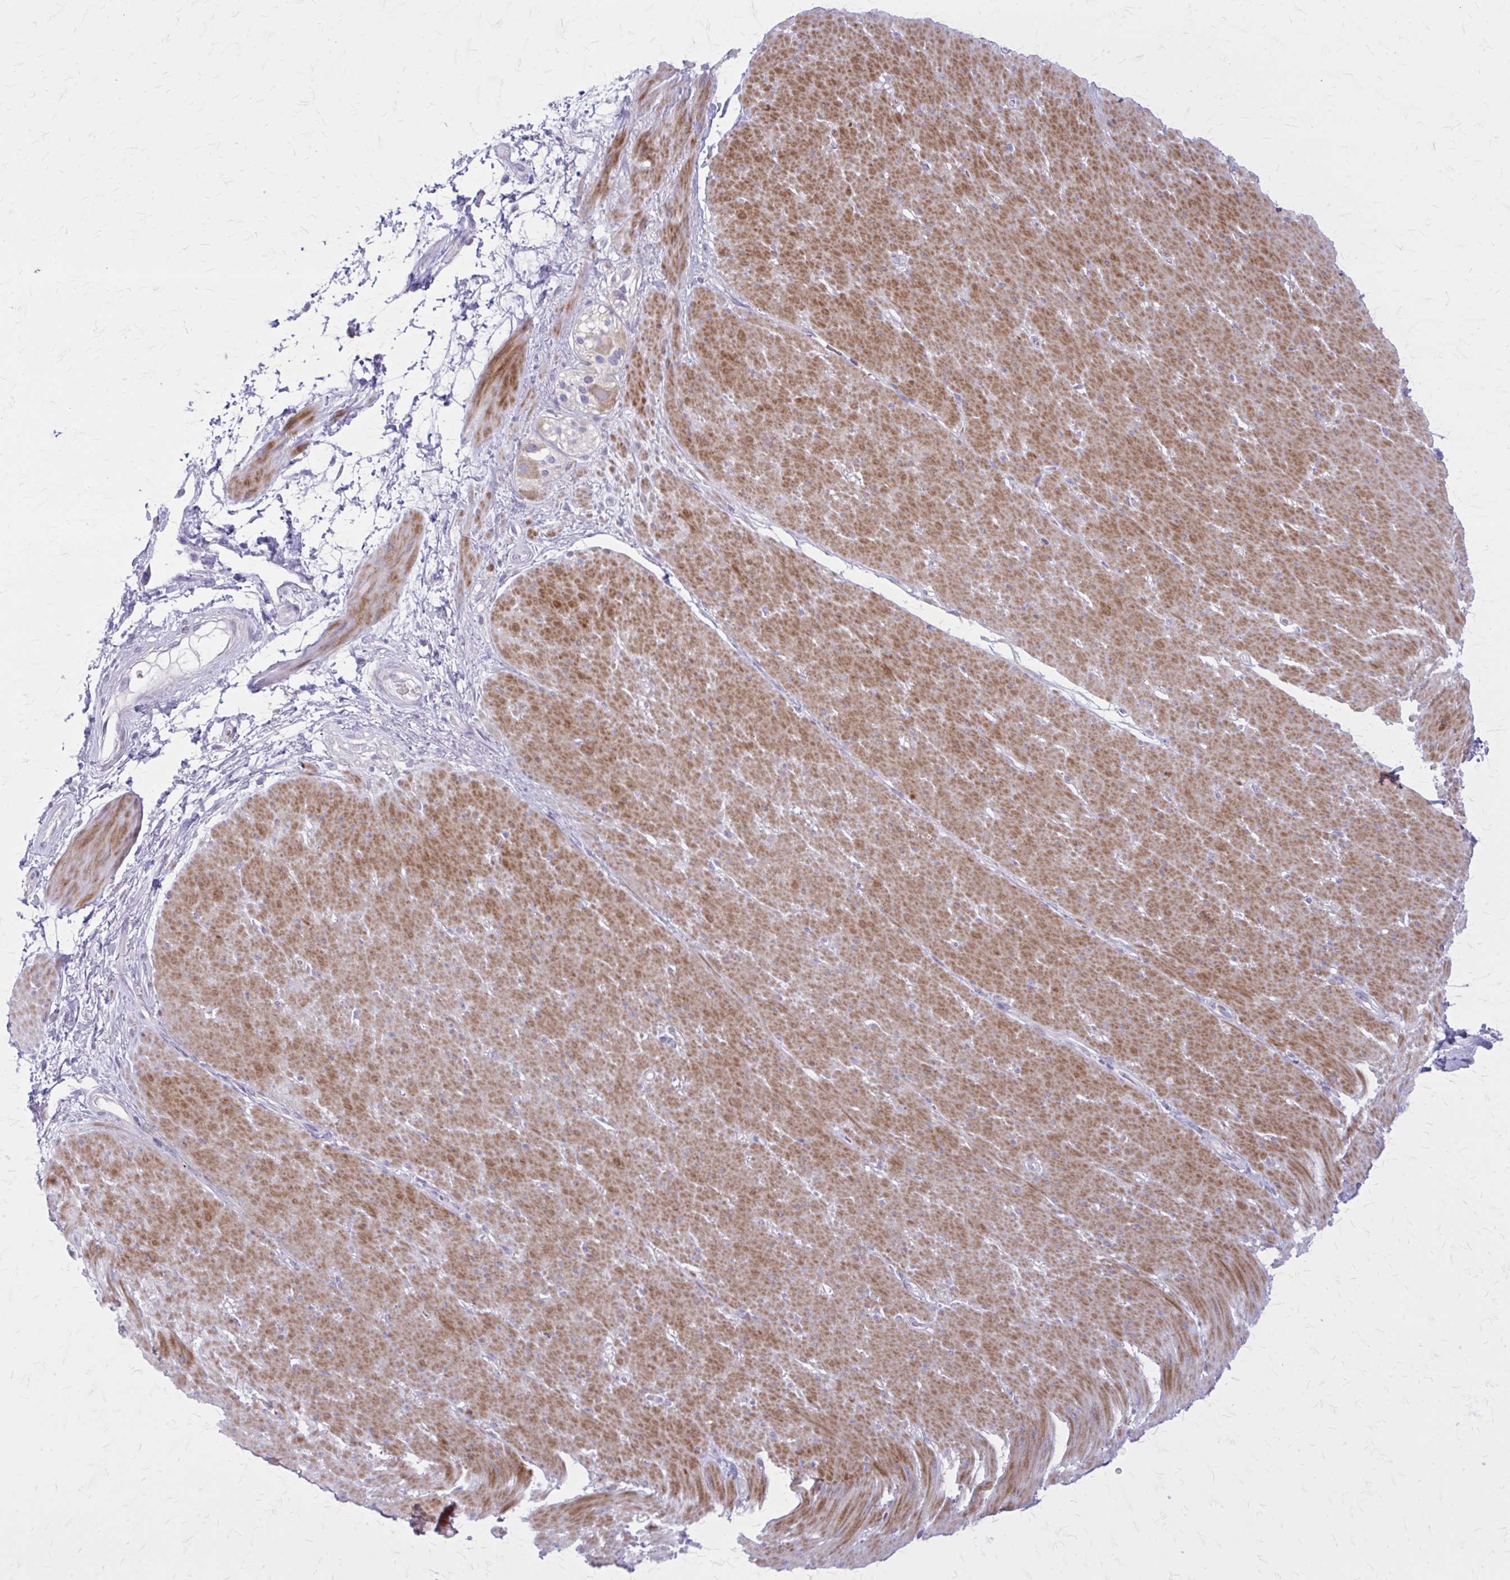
{"staining": {"intensity": "moderate", "quantity": ">75%", "location": "cytoplasmic/membranous"}, "tissue": "smooth muscle", "cell_type": "Smooth muscle cells", "image_type": "normal", "snomed": [{"axis": "morphology", "description": "Normal tissue, NOS"}, {"axis": "topography", "description": "Smooth muscle"}, {"axis": "topography", "description": "Rectum"}], "caption": "Immunohistochemistry image of benign smooth muscle: smooth muscle stained using immunohistochemistry (IHC) shows medium levels of moderate protein expression localized specifically in the cytoplasmic/membranous of smooth muscle cells, appearing as a cytoplasmic/membranous brown color.", "gene": "PITPNM1", "patient": {"sex": "male", "age": 53}}